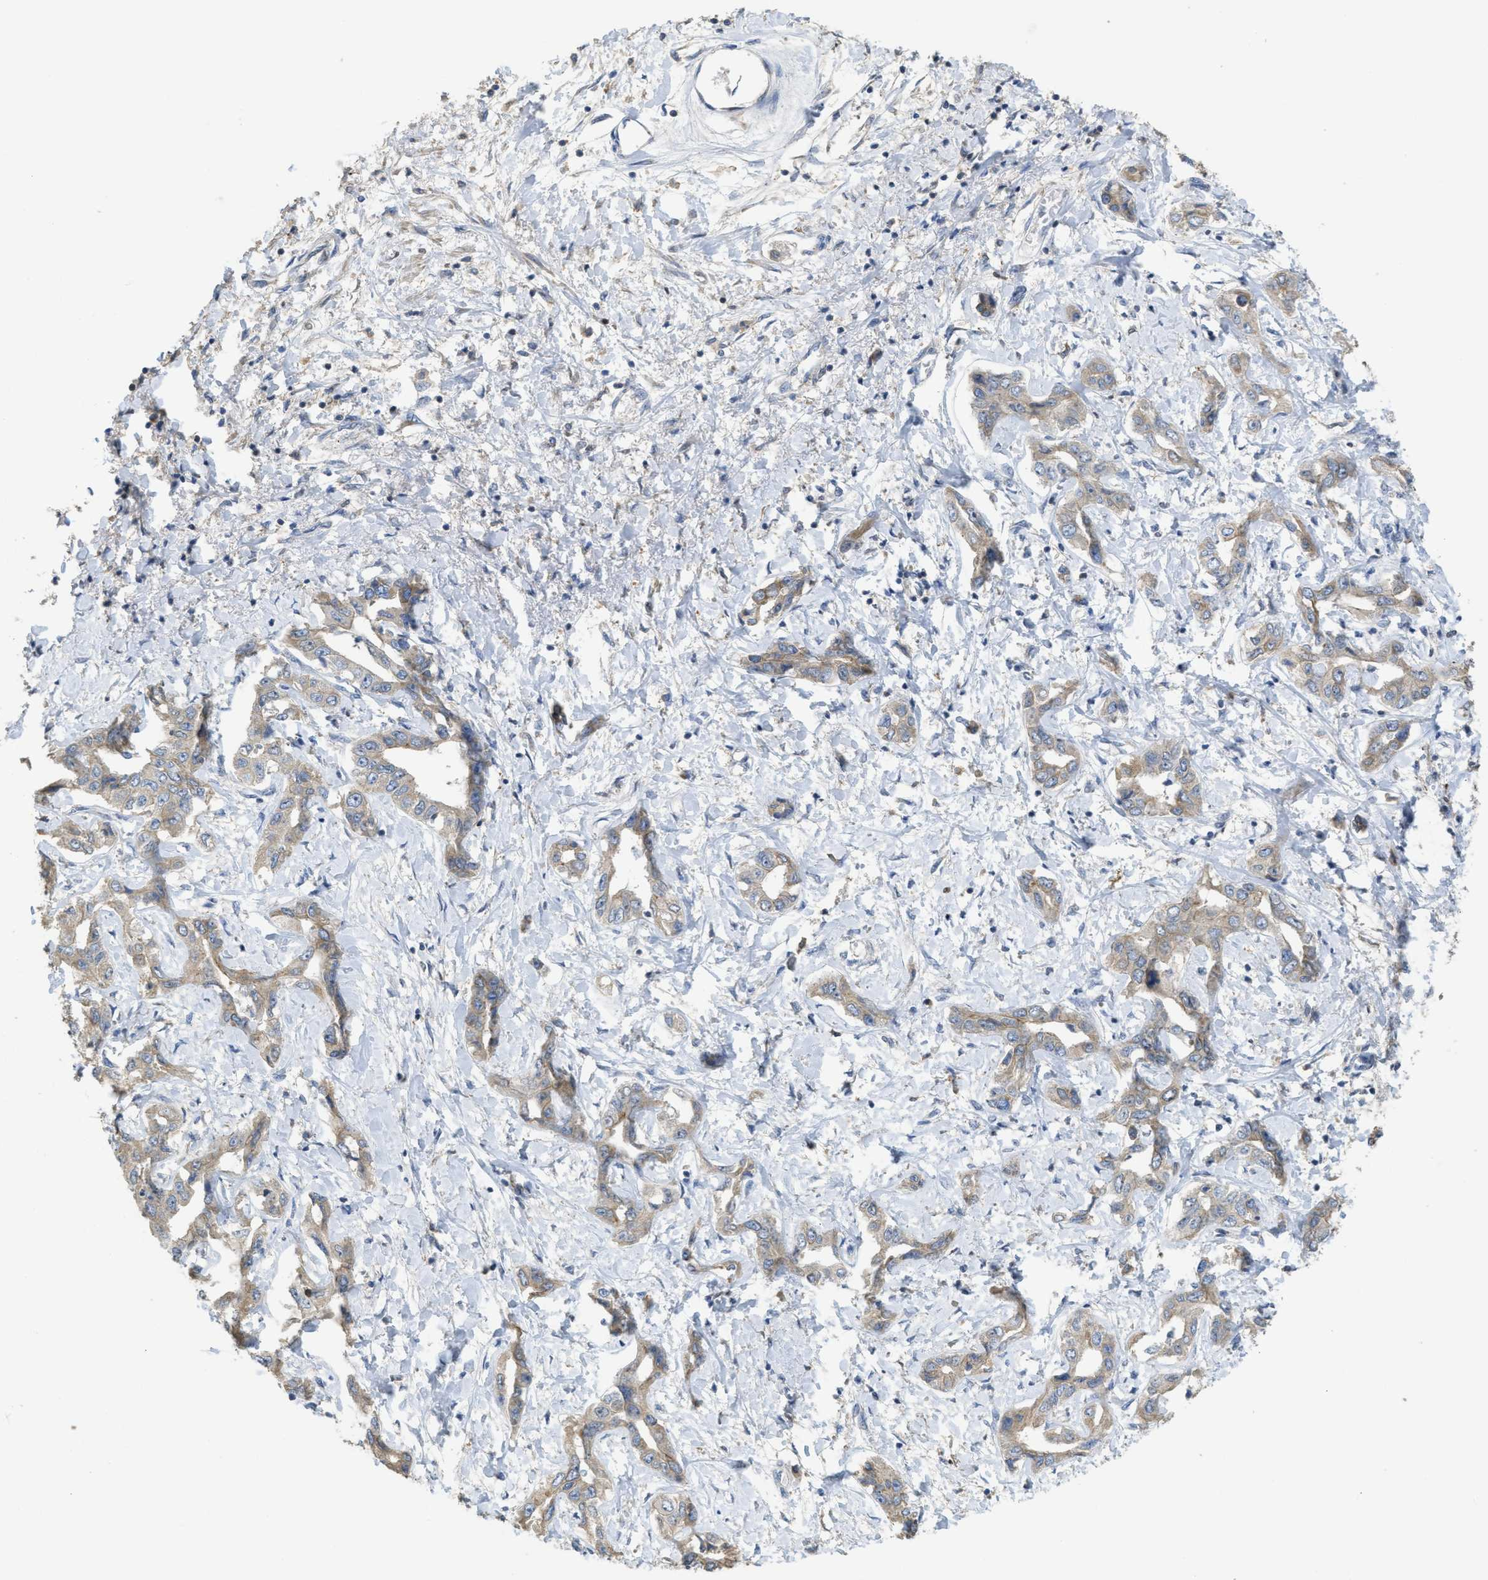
{"staining": {"intensity": "moderate", "quantity": ">75%", "location": "cytoplasmic/membranous"}, "tissue": "liver cancer", "cell_type": "Tumor cells", "image_type": "cancer", "snomed": [{"axis": "morphology", "description": "Cholangiocarcinoma"}, {"axis": "topography", "description": "Liver"}], "caption": "Liver cancer stained for a protein (brown) reveals moderate cytoplasmic/membranous positive positivity in approximately >75% of tumor cells.", "gene": "SFXN2", "patient": {"sex": "male", "age": 59}}